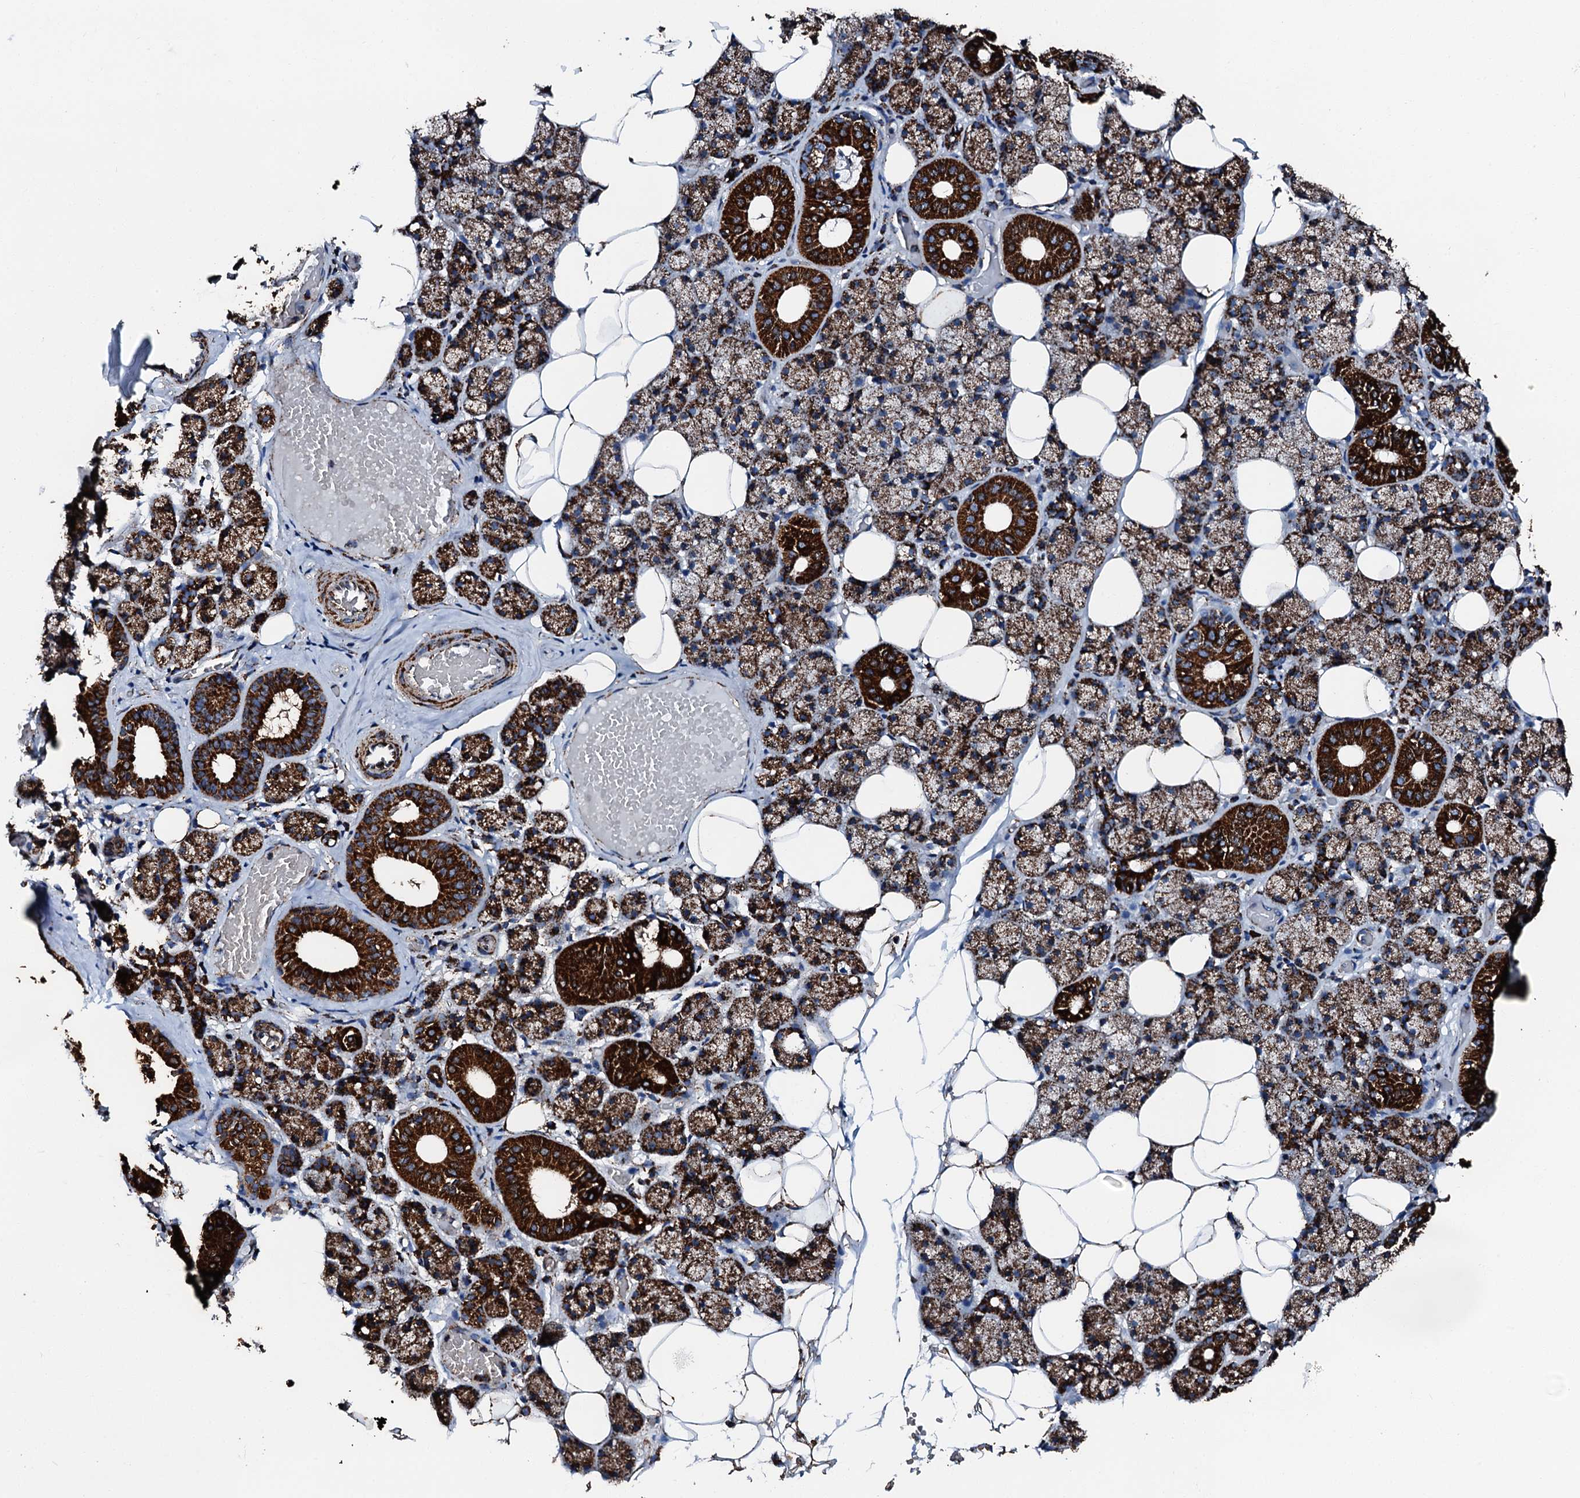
{"staining": {"intensity": "strong", "quantity": ">75%", "location": "cytoplasmic/membranous"}, "tissue": "salivary gland", "cell_type": "Glandular cells", "image_type": "normal", "snomed": [{"axis": "morphology", "description": "Normal tissue, NOS"}, {"axis": "topography", "description": "Salivary gland"}], "caption": "Salivary gland stained for a protein exhibits strong cytoplasmic/membranous positivity in glandular cells. (DAB (3,3'-diaminobenzidine) = brown stain, brightfield microscopy at high magnification).", "gene": "HADH", "patient": {"sex": "female", "age": 33}}